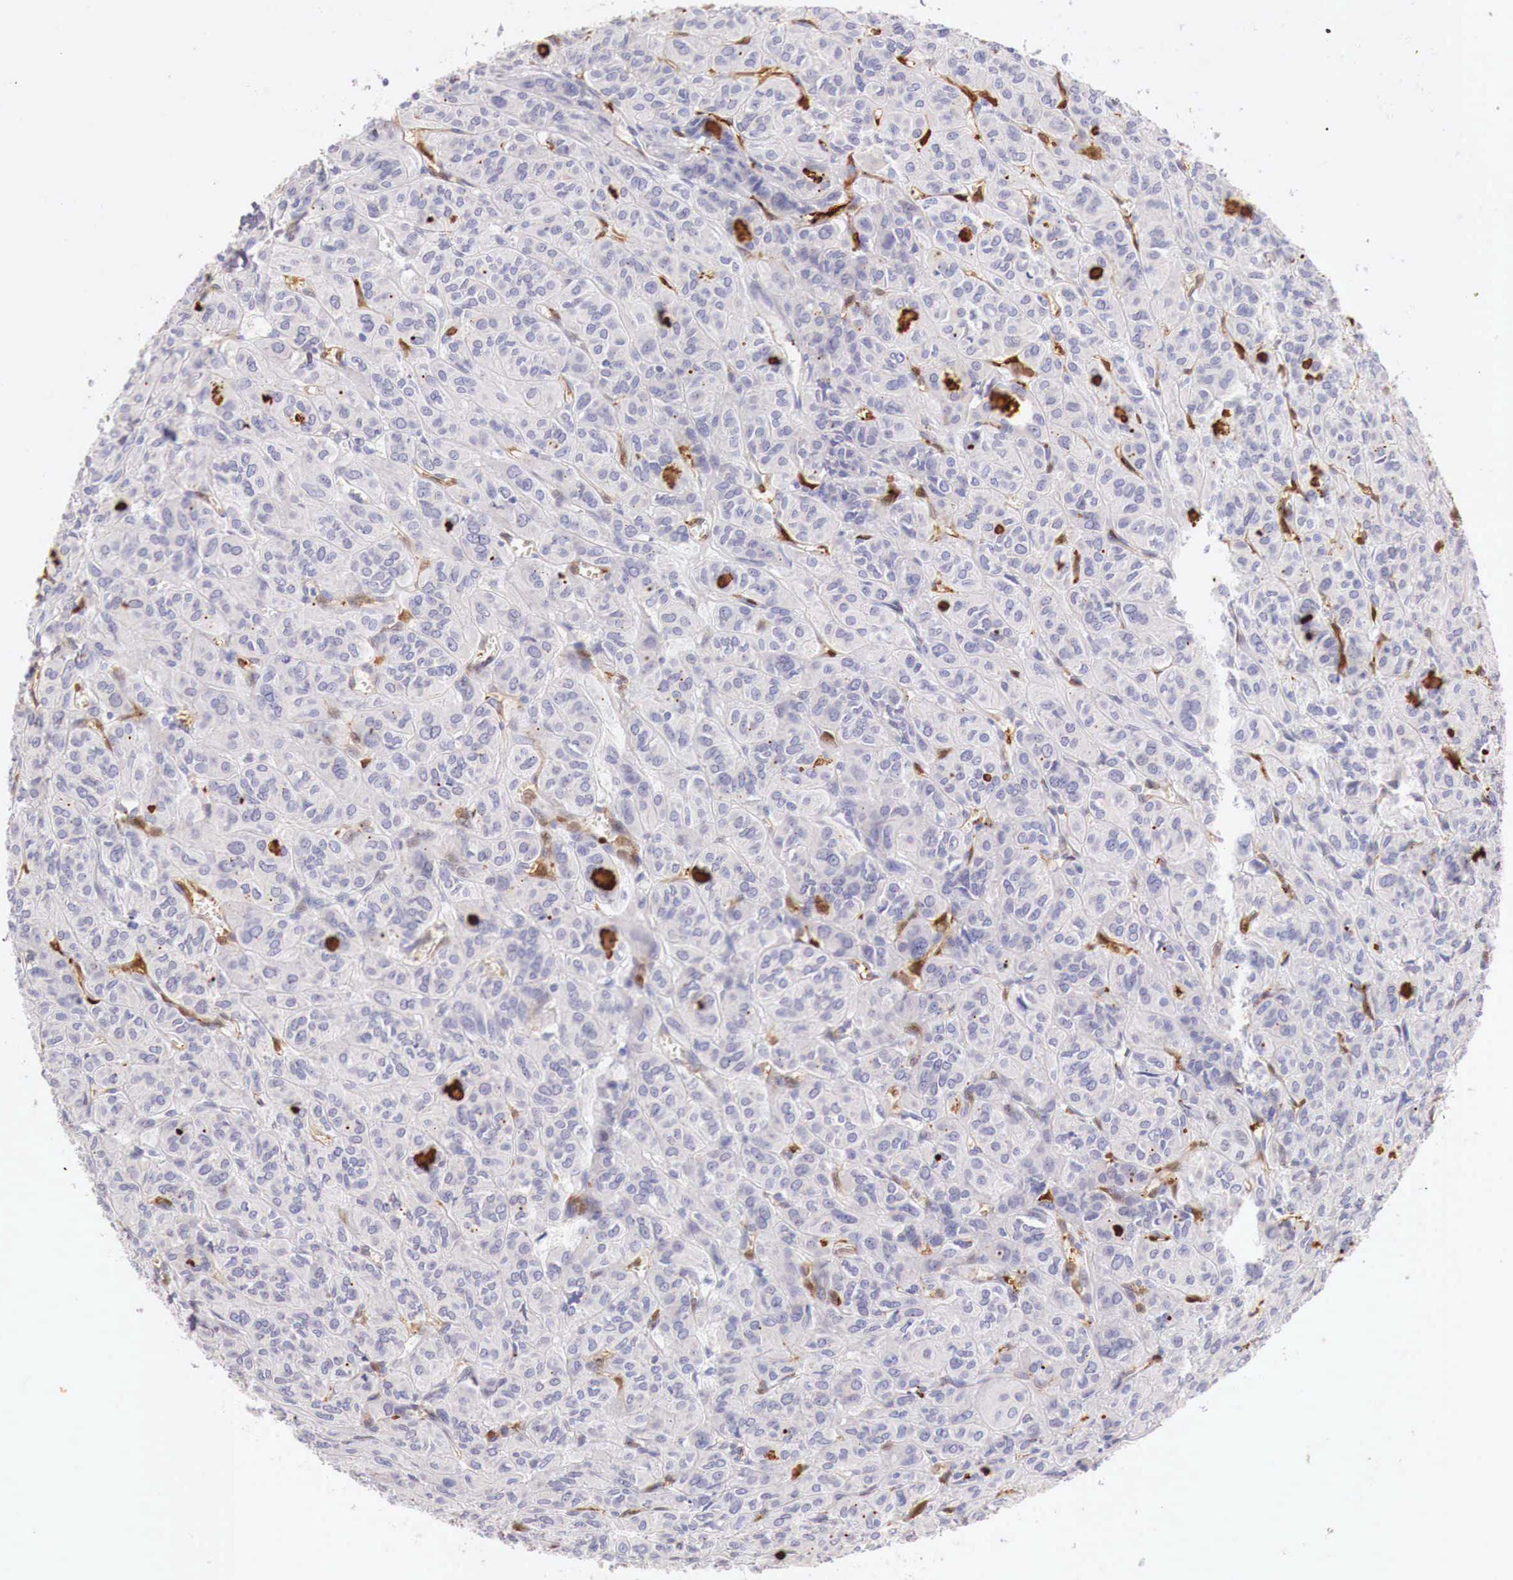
{"staining": {"intensity": "weak", "quantity": "<25%", "location": "cytoplasmic/membranous"}, "tissue": "thyroid cancer", "cell_type": "Tumor cells", "image_type": "cancer", "snomed": [{"axis": "morphology", "description": "Follicular adenoma carcinoma, NOS"}, {"axis": "topography", "description": "Thyroid gland"}], "caption": "IHC histopathology image of neoplastic tissue: thyroid cancer stained with DAB demonstrates no significant protein positivity in tumor cells.", "gene": "ITIH6", "patient": {"sex": "female", "age": 71}}